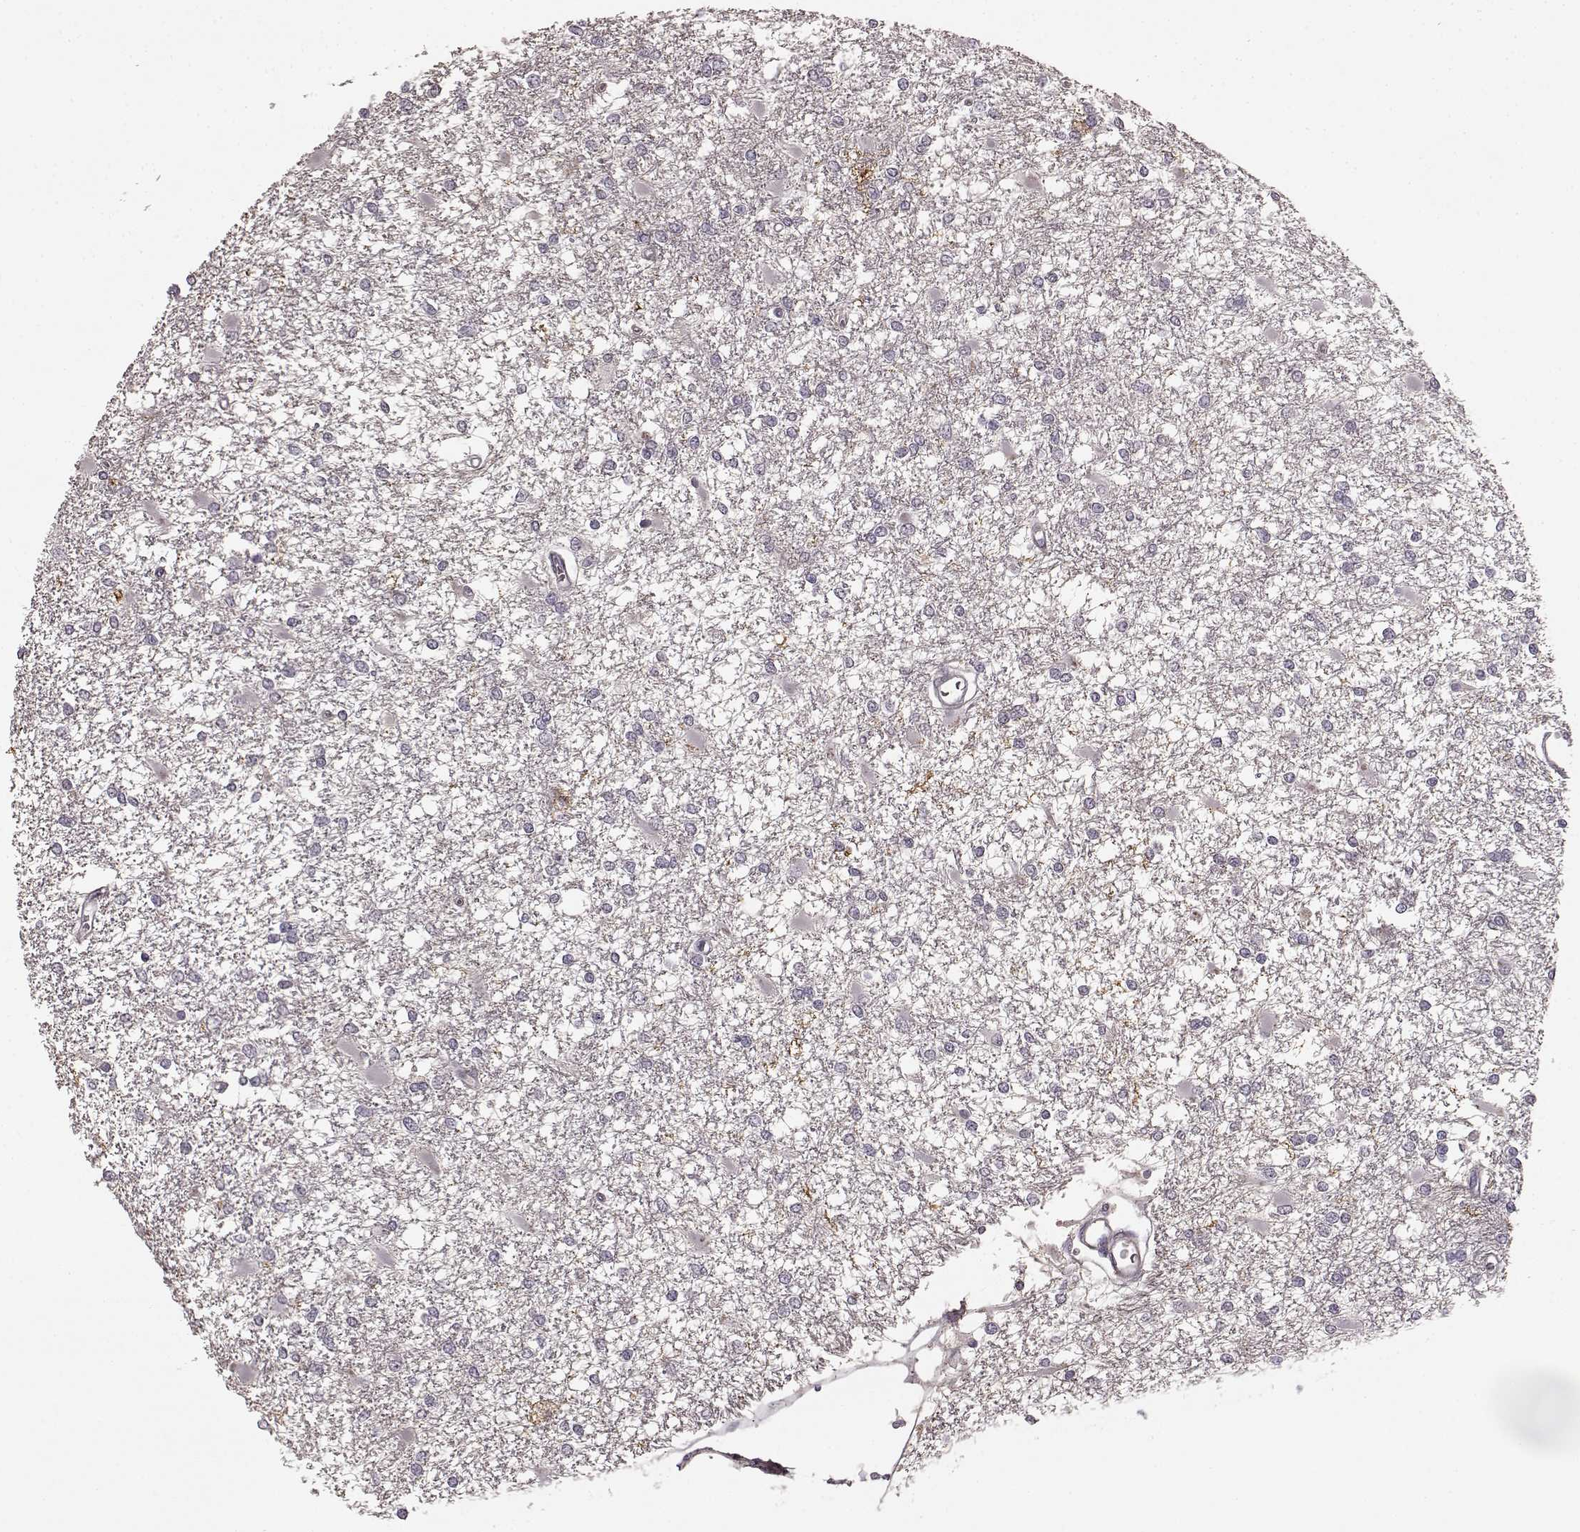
{"staining": {"intensity": "negative", "quantity": "none", "location": "none"}, "tissue": "glioma", "cell_type": "Tumor cells", "image_type": "cancer", "snomed": [{"axis": "morphology", "description": "Glioma, malignant, High grade"}, {"axis": "topography", "description": "Cerebral cortex"}], "caption": "The immunohistochemistry (IHC) micrograph has no significant expression in tumor cells of high-grade glioma (malignant) tissue.", "gene": "PRKCE", "patient": {"sex": "male", "age": 79}}